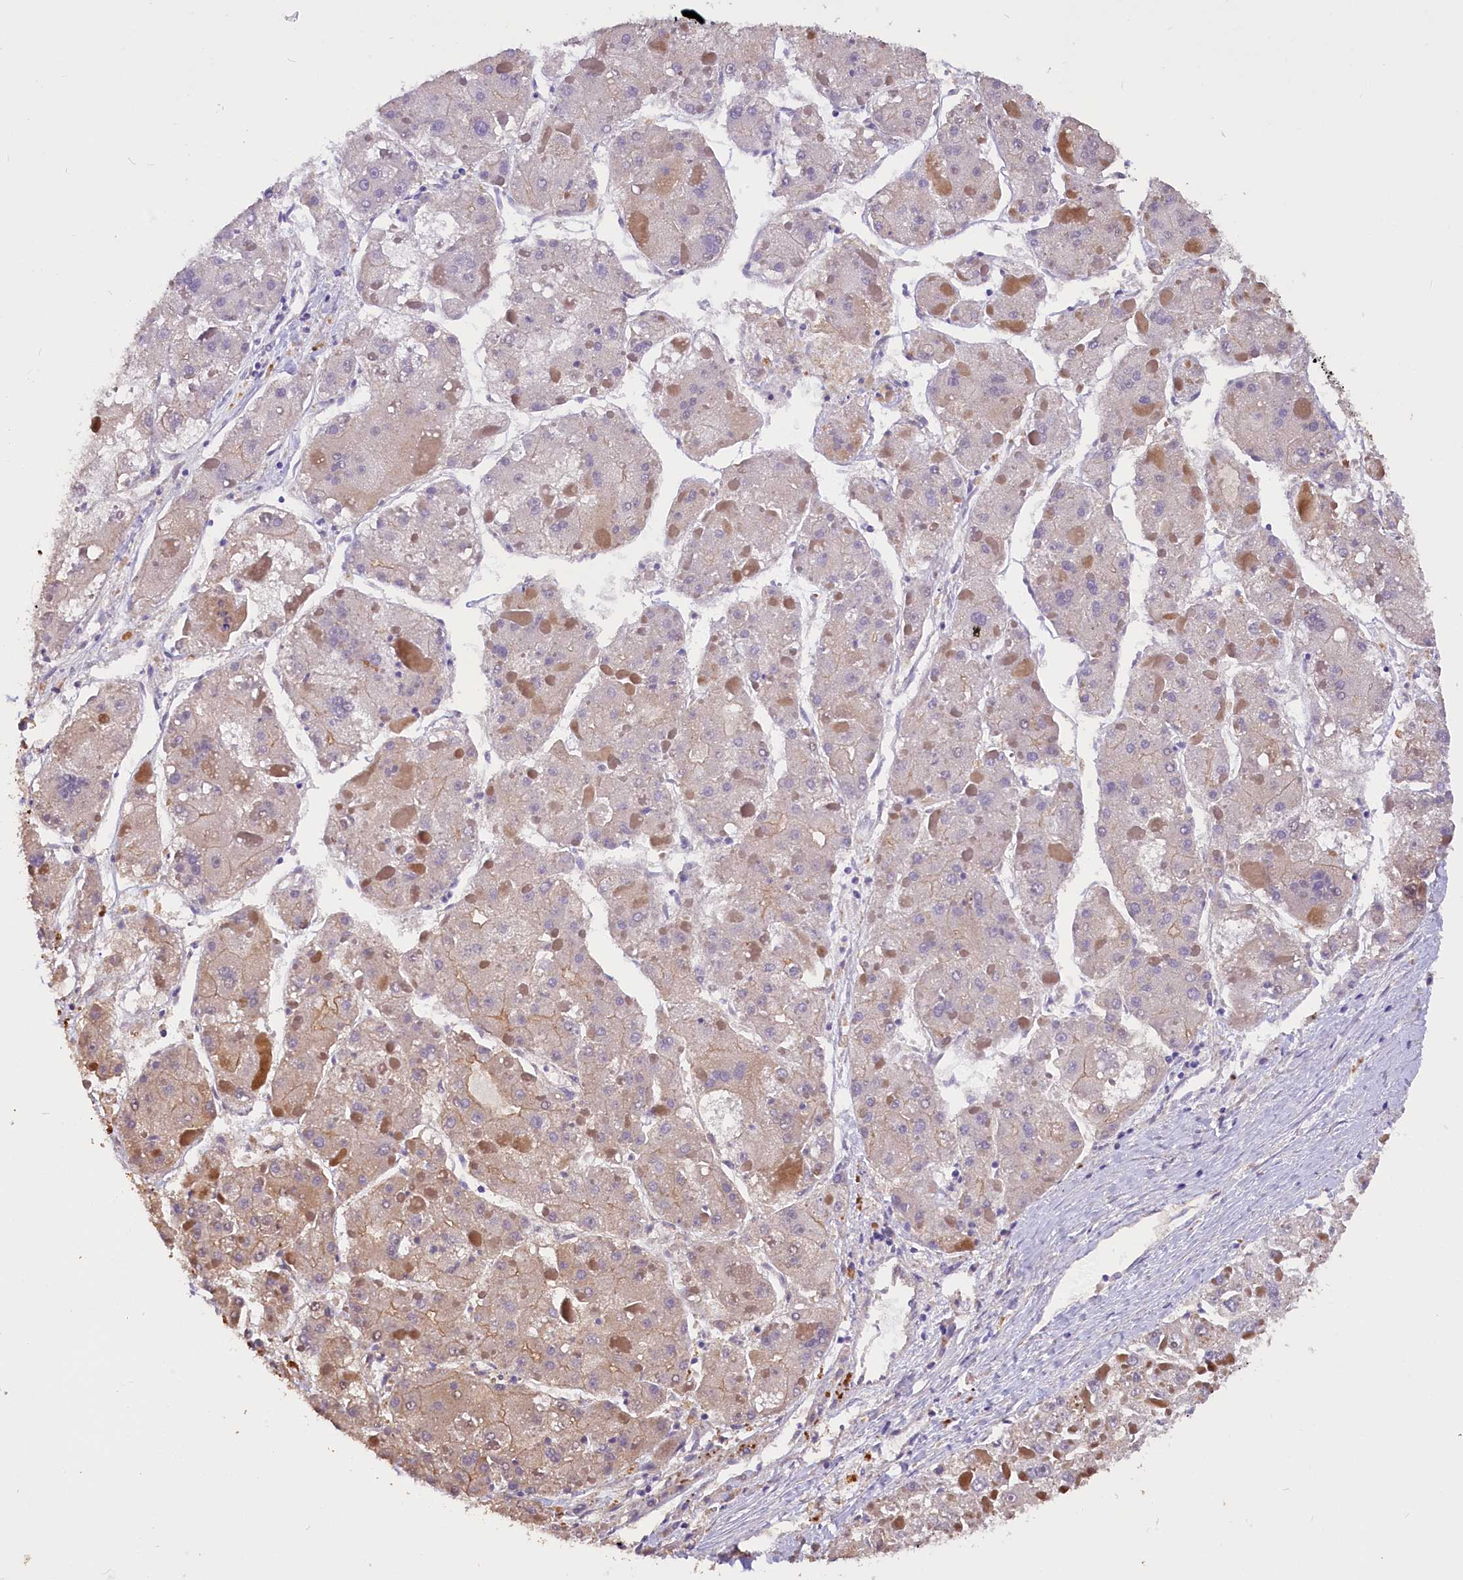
{"staining": {"intensity": "weak", "quantity": "25%-75%", "location": "cytoplasmic/membranous"}, "tissue": "liver cancer", "cell_type": "Tumor cells", "image_type": "cancer", "snomed": [{"axis": "morphology", "description": "Carcinoma, Hepatocellular, NOS"}, {"axis": "topography", "description": "Liver"}], "caption": "Weak cytoplasmic/membranous staining for a protein is appreciated in approximately 25%-75% of tumor cells of liver cancer using immunohistochemistry (IHC).", "gene": "ERMARD", "patient": {"sex": "female", "age": 73}}